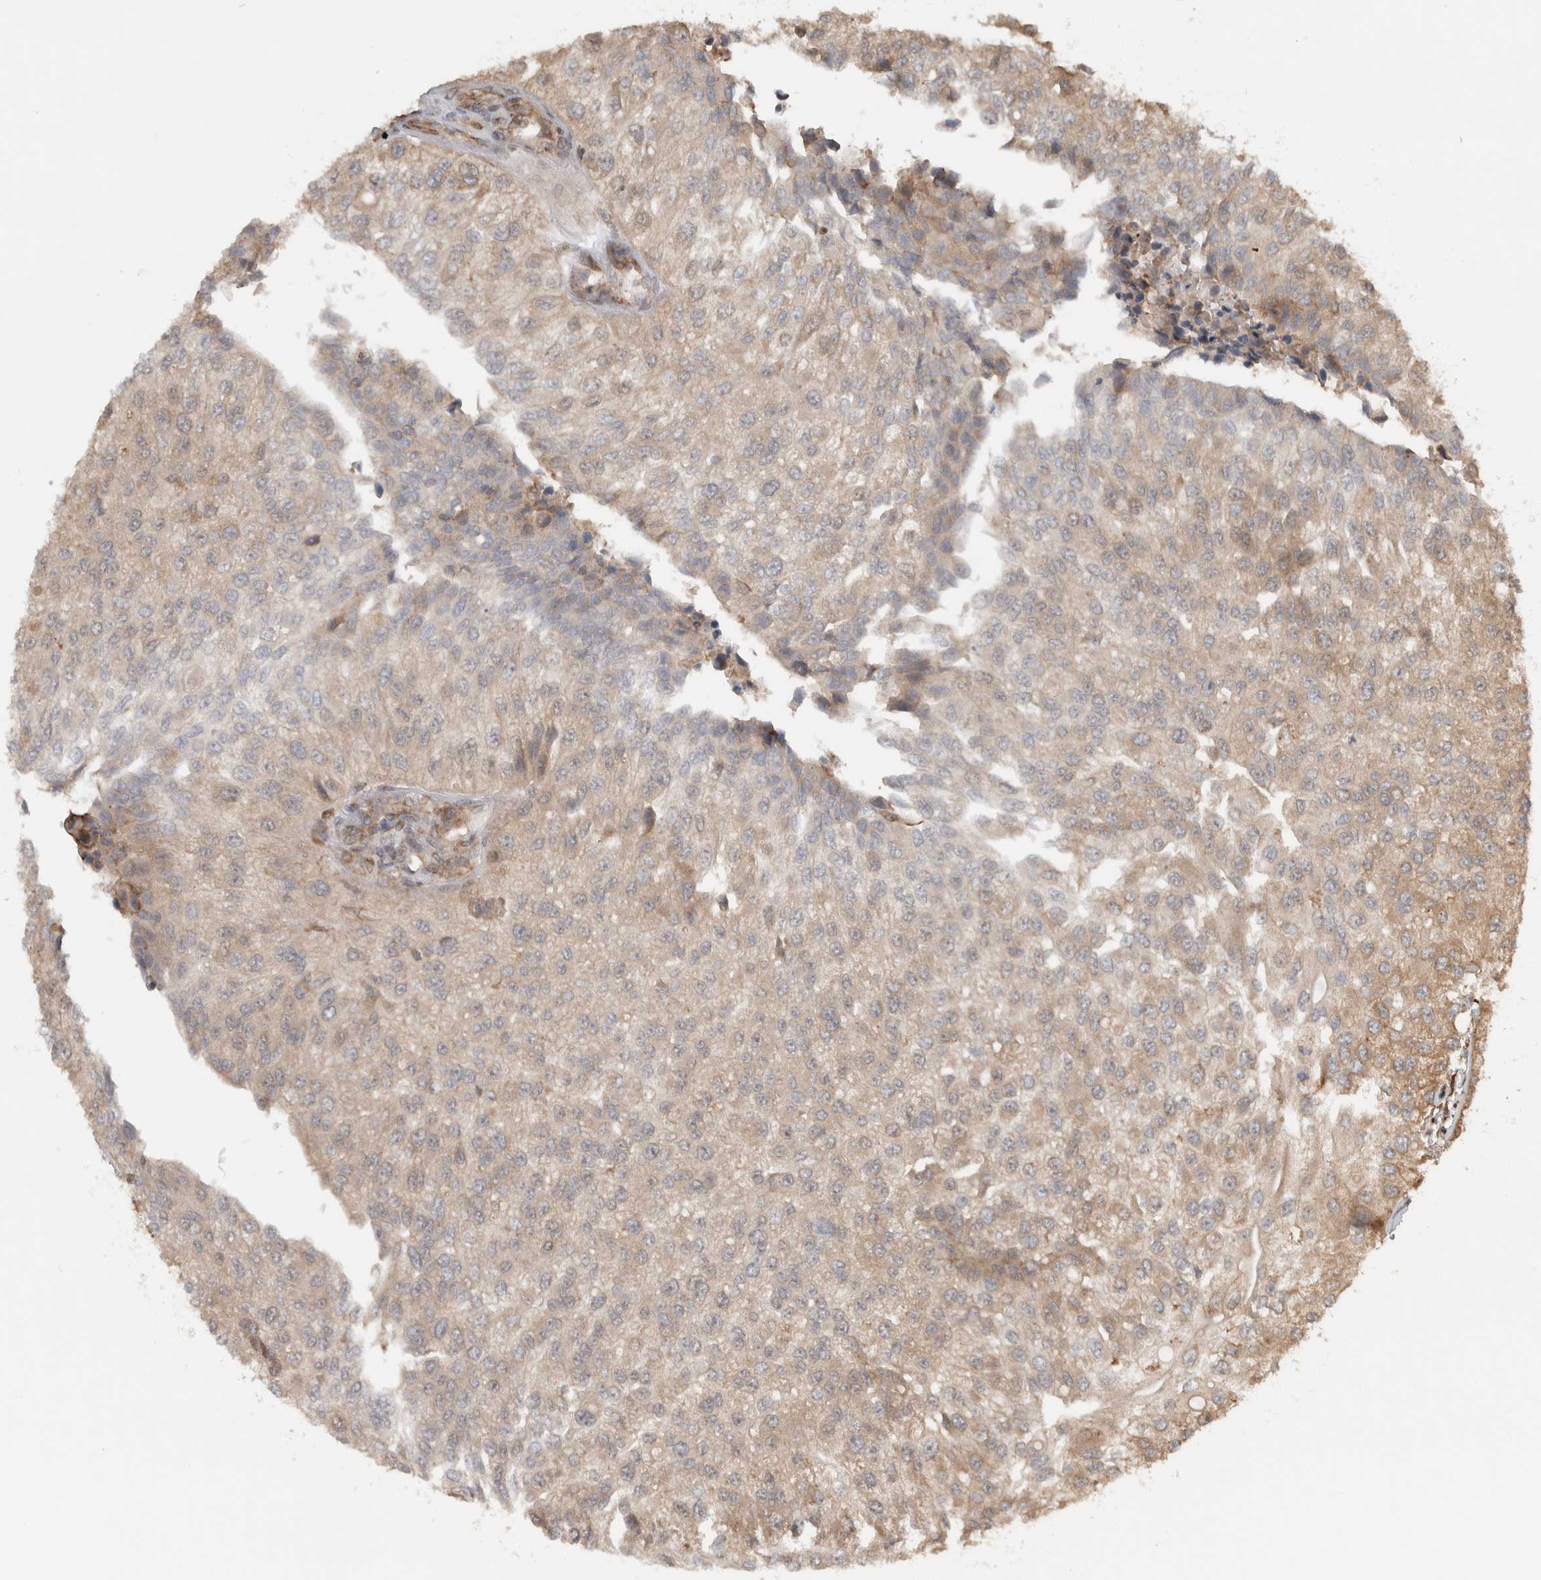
{"staining": {"intensity": "weak", "quantity": ">75%", "location": "cytoplasmic/membranous"}, "tissue": "urothelial cancer", "cell_type": "Tumor cells", "image_type": "cancer", "snomed": [{"axis": "morphology", "description": "Urothelial carcinoma, High grade"}, {"axis": "topography", "description": "Kidney"}, {"axis": "topography", "description": "Urinary bladder"}], "caption": "A high-resolution image shows immunohistochemistry (IHC) staining of urothelial cancer, which reveals weak cytoplasmic/membranous expression in approximately >75% of tumor cells. (Stains: DAB (3,3'-diaminobenzidine) in brown, nuclei in blue, Microscopy: brightfield microscopy at high magnification).", "gene": "CNTROB", "patient": {"sex": "male", "age": 77}}